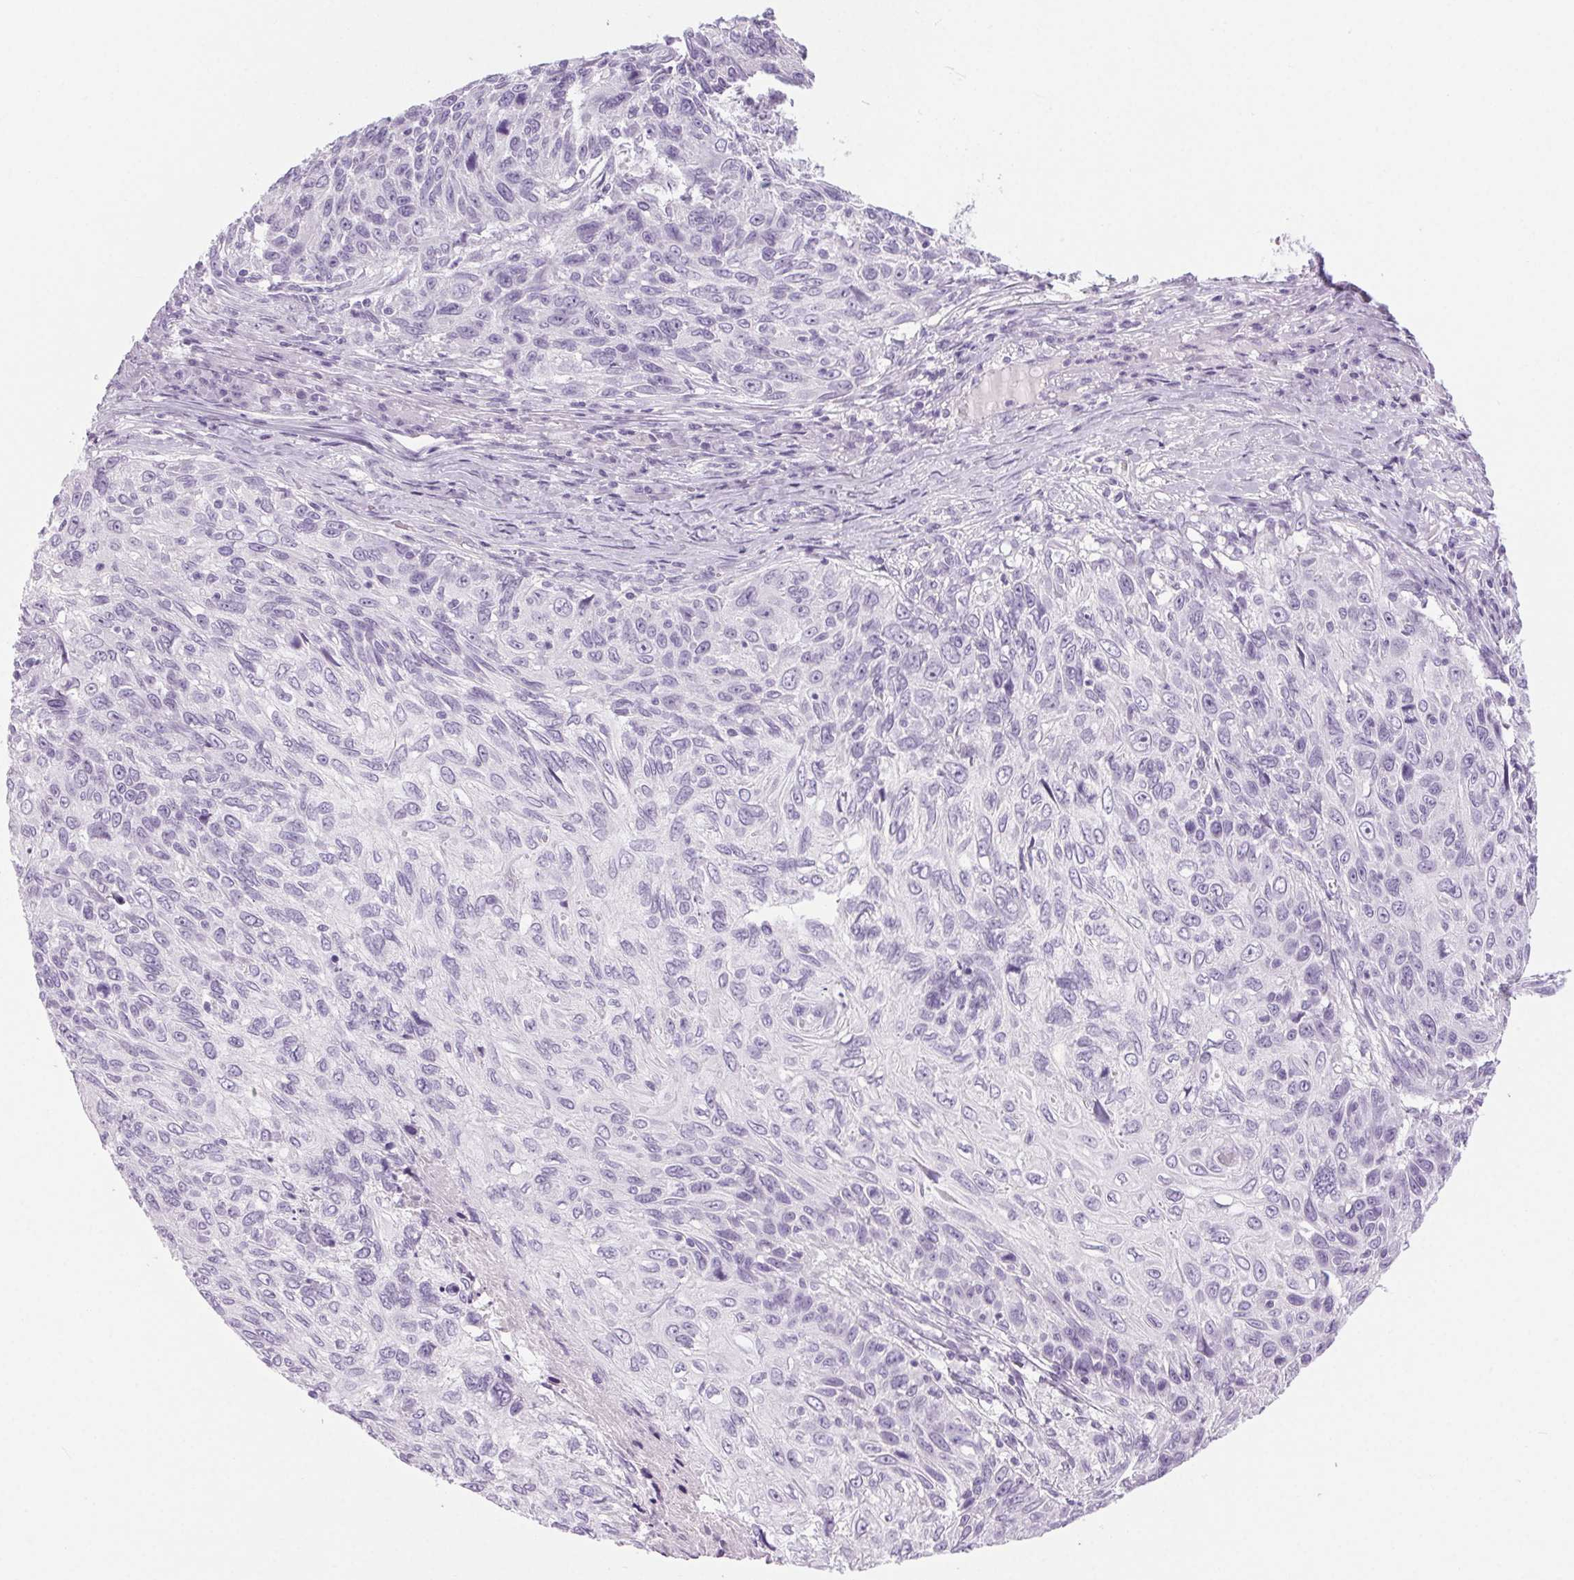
{"staining": {"intensity": "negative", "quantity": "none", "location": "none"}, "tissue": "skin cancer", "cell_type": "Tumor cells", "image_type": "cancer", "snomed": [{"axis": "morphology", "description": "Squamous cell carcinoma, NOS"}, {"axis": "topography", "description": "Skin"}], "caption": "Human squamous cell carcinoma (skin) stained for a protein using immunohistochemistry exhibits no expression in tumor cells.", "gene": "LRP2", "patient": {"sex": "male", "age": 92}}